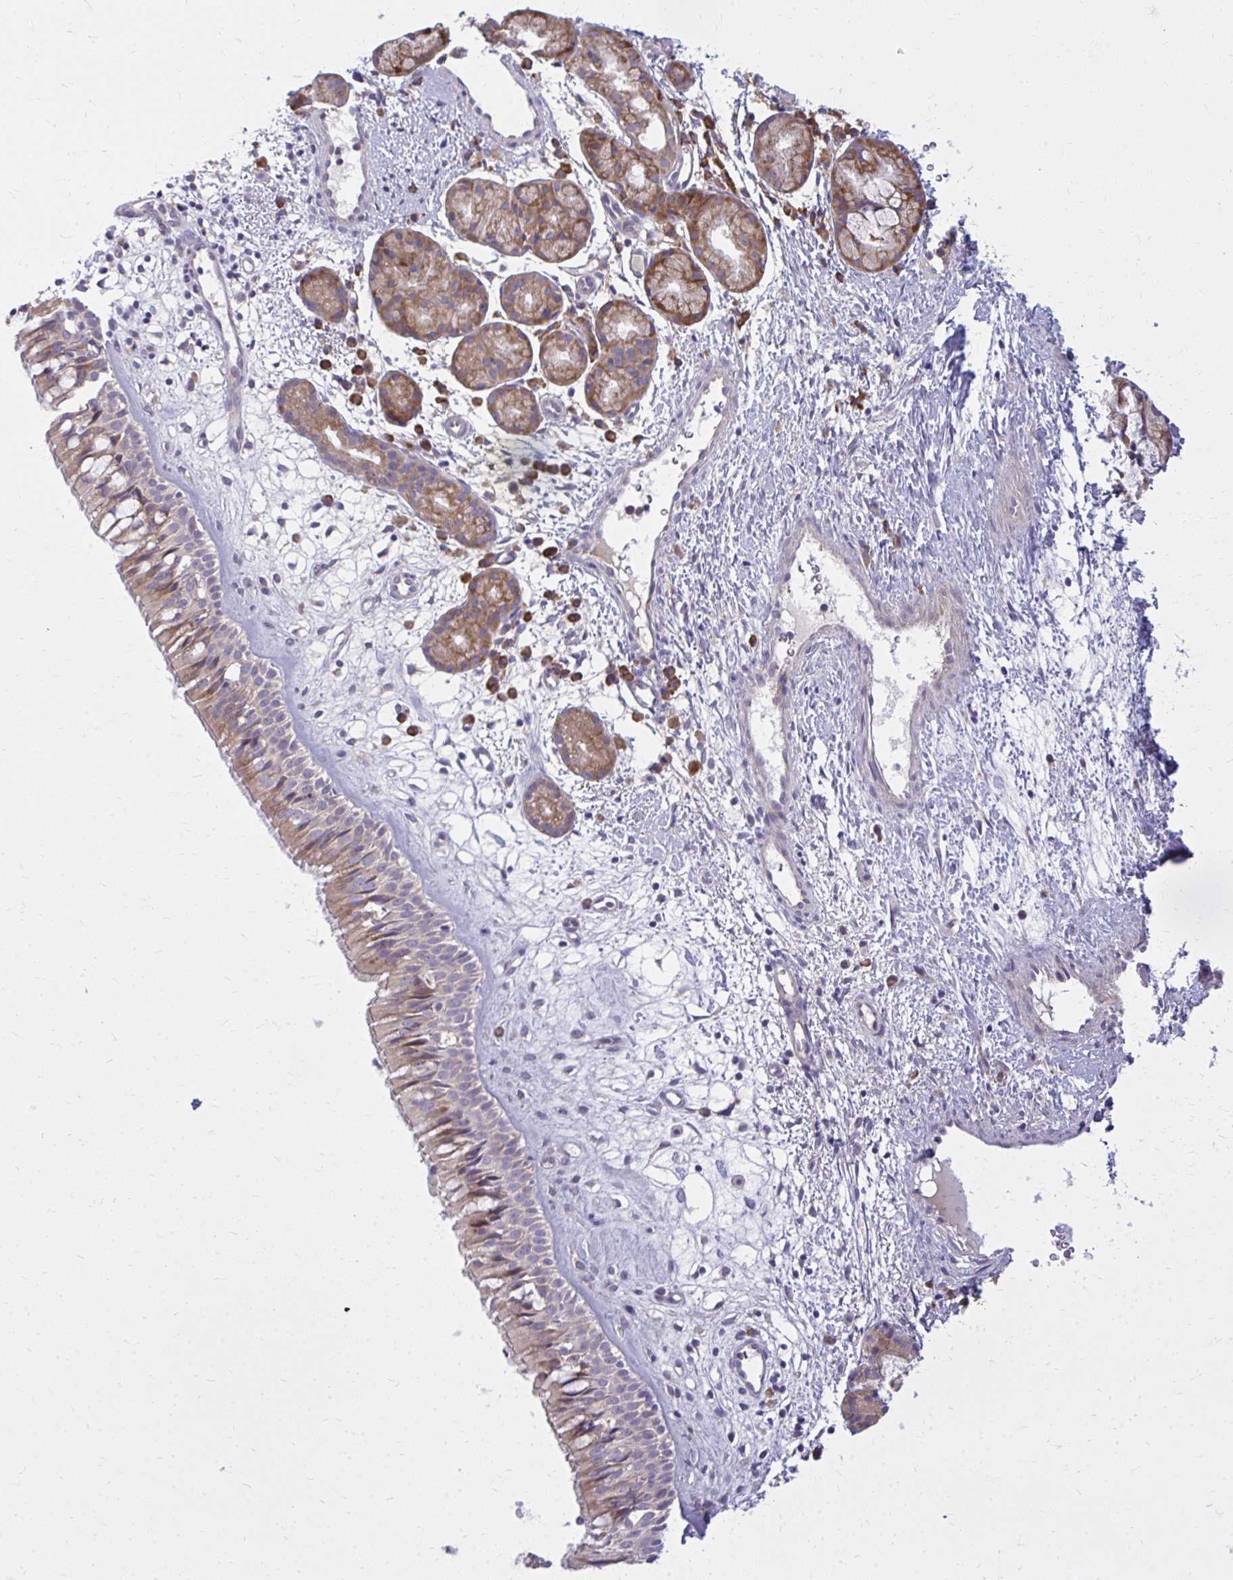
{"staining": {"intensity": "weak", "quantity": "25%-75%", "location": "cytoplasmic/membranous"}, "tissue": "nasopharynx", "cell_type": "Respiratory epithelial cells", "image_type": "normal", "snomed": [{"axis": "morphology", "description": "Normal tissue, NOS"}, {"axis": "topography", "description": "Nasopharynx"}], "caption": "Weak cytoplasmic/membranous staining for a protein is appreciated in about 25%-75% of respiratory epithelial cells of benign nasopharynx using immunohistochemistry.", "gene": "CEMP1", "patient": {"sex": "male", "age": 65}}